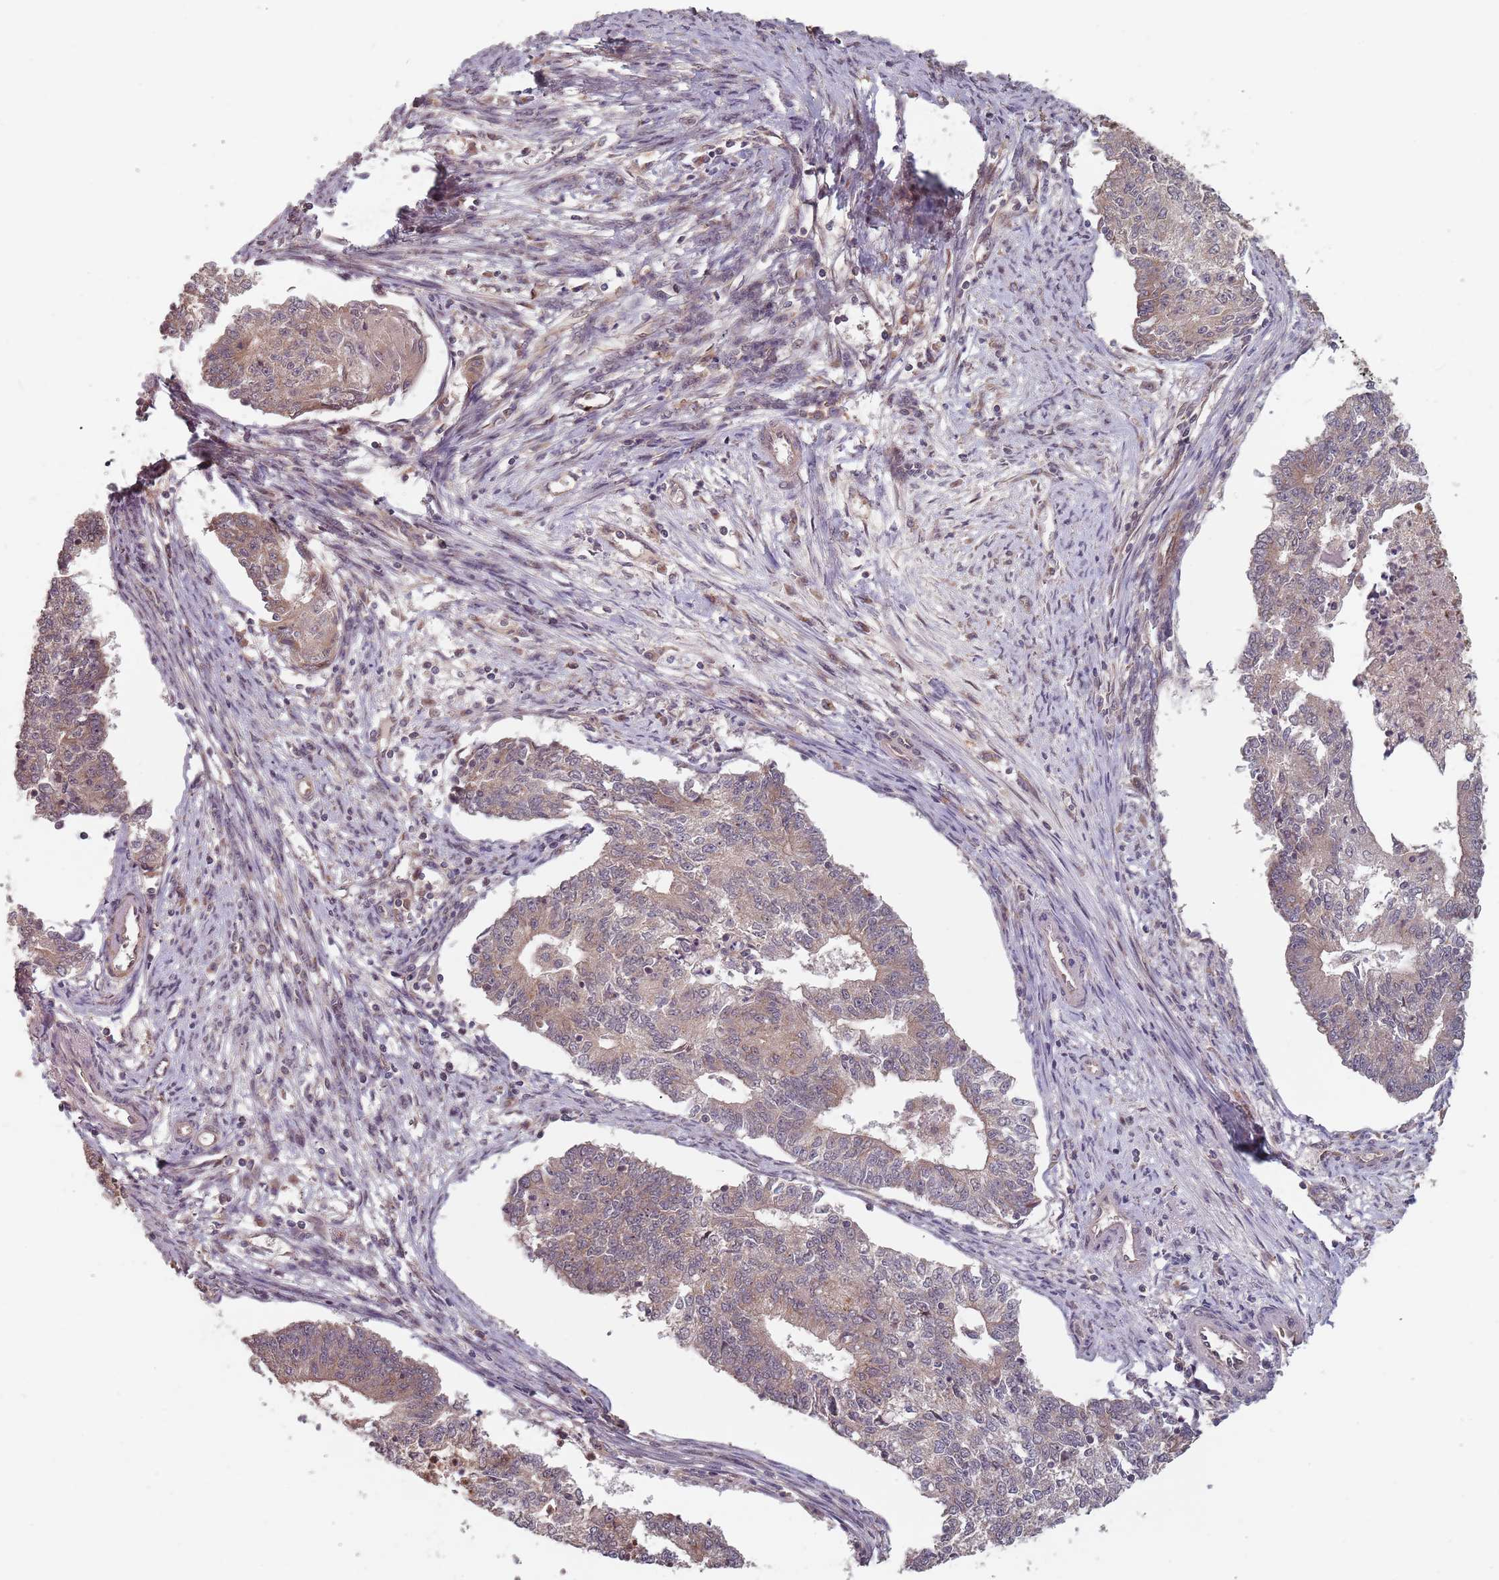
{"staining": {"intensity": "weak", "quantity": "25%-75%", "location": "cytoplasmic/membranous"}, "tissue": "endometrial cancer", "cell_type": "Tumor cells", "image_type": "cancer", "snomed": [{"axis": "morphology", "description": "Adenocarcinoma, NOS"}, {"axis": "topography", "description": "Endometrium"}], "caption": "A brown stain shows weak cytoplasmic/membranous staining of a protein in endometrial cancer tumor cells.", "gene": "C3orf14", "patient": {"sex": "female", "age": 56}}